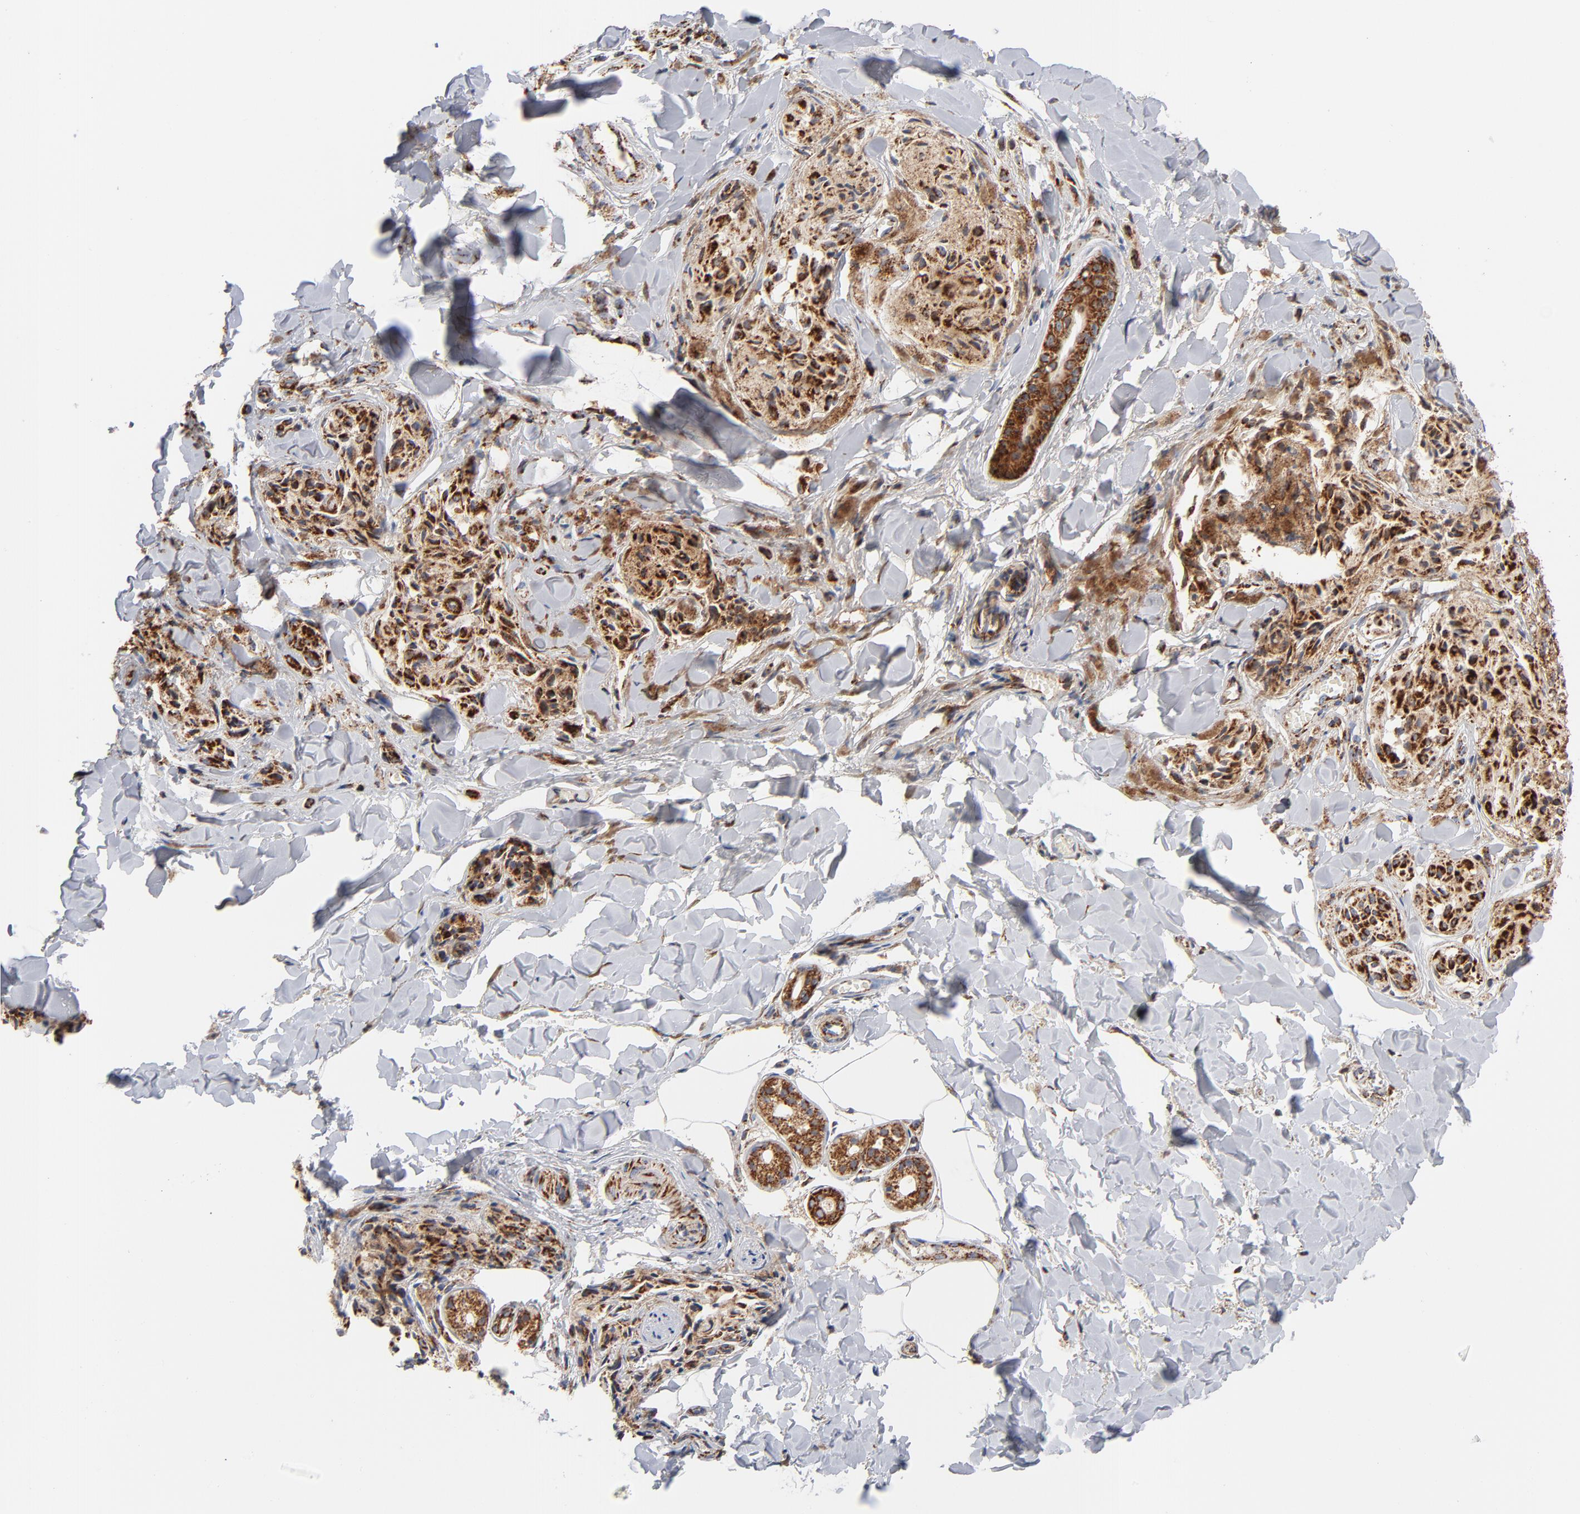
{"staining": {"intensity": "strong", "quantity": ">75%", "location": "cytoplasmic/membranous"}, "tissue": "melanoma", "cell_type": "Tumor cells", "image_type": "cancer", "snomed": [{"axis": "morphology", "description": "Malignant melanoma, Metastatic site"}, {"axis": "topography", "description": "Skin"}], "caption": "Tumor cells exhibit strong cytoplasmic/membranous expression in approximately >75% of cells in melanoma.", "gene": "DIABLO", "patient": {"sex": "female", "age": 66}}